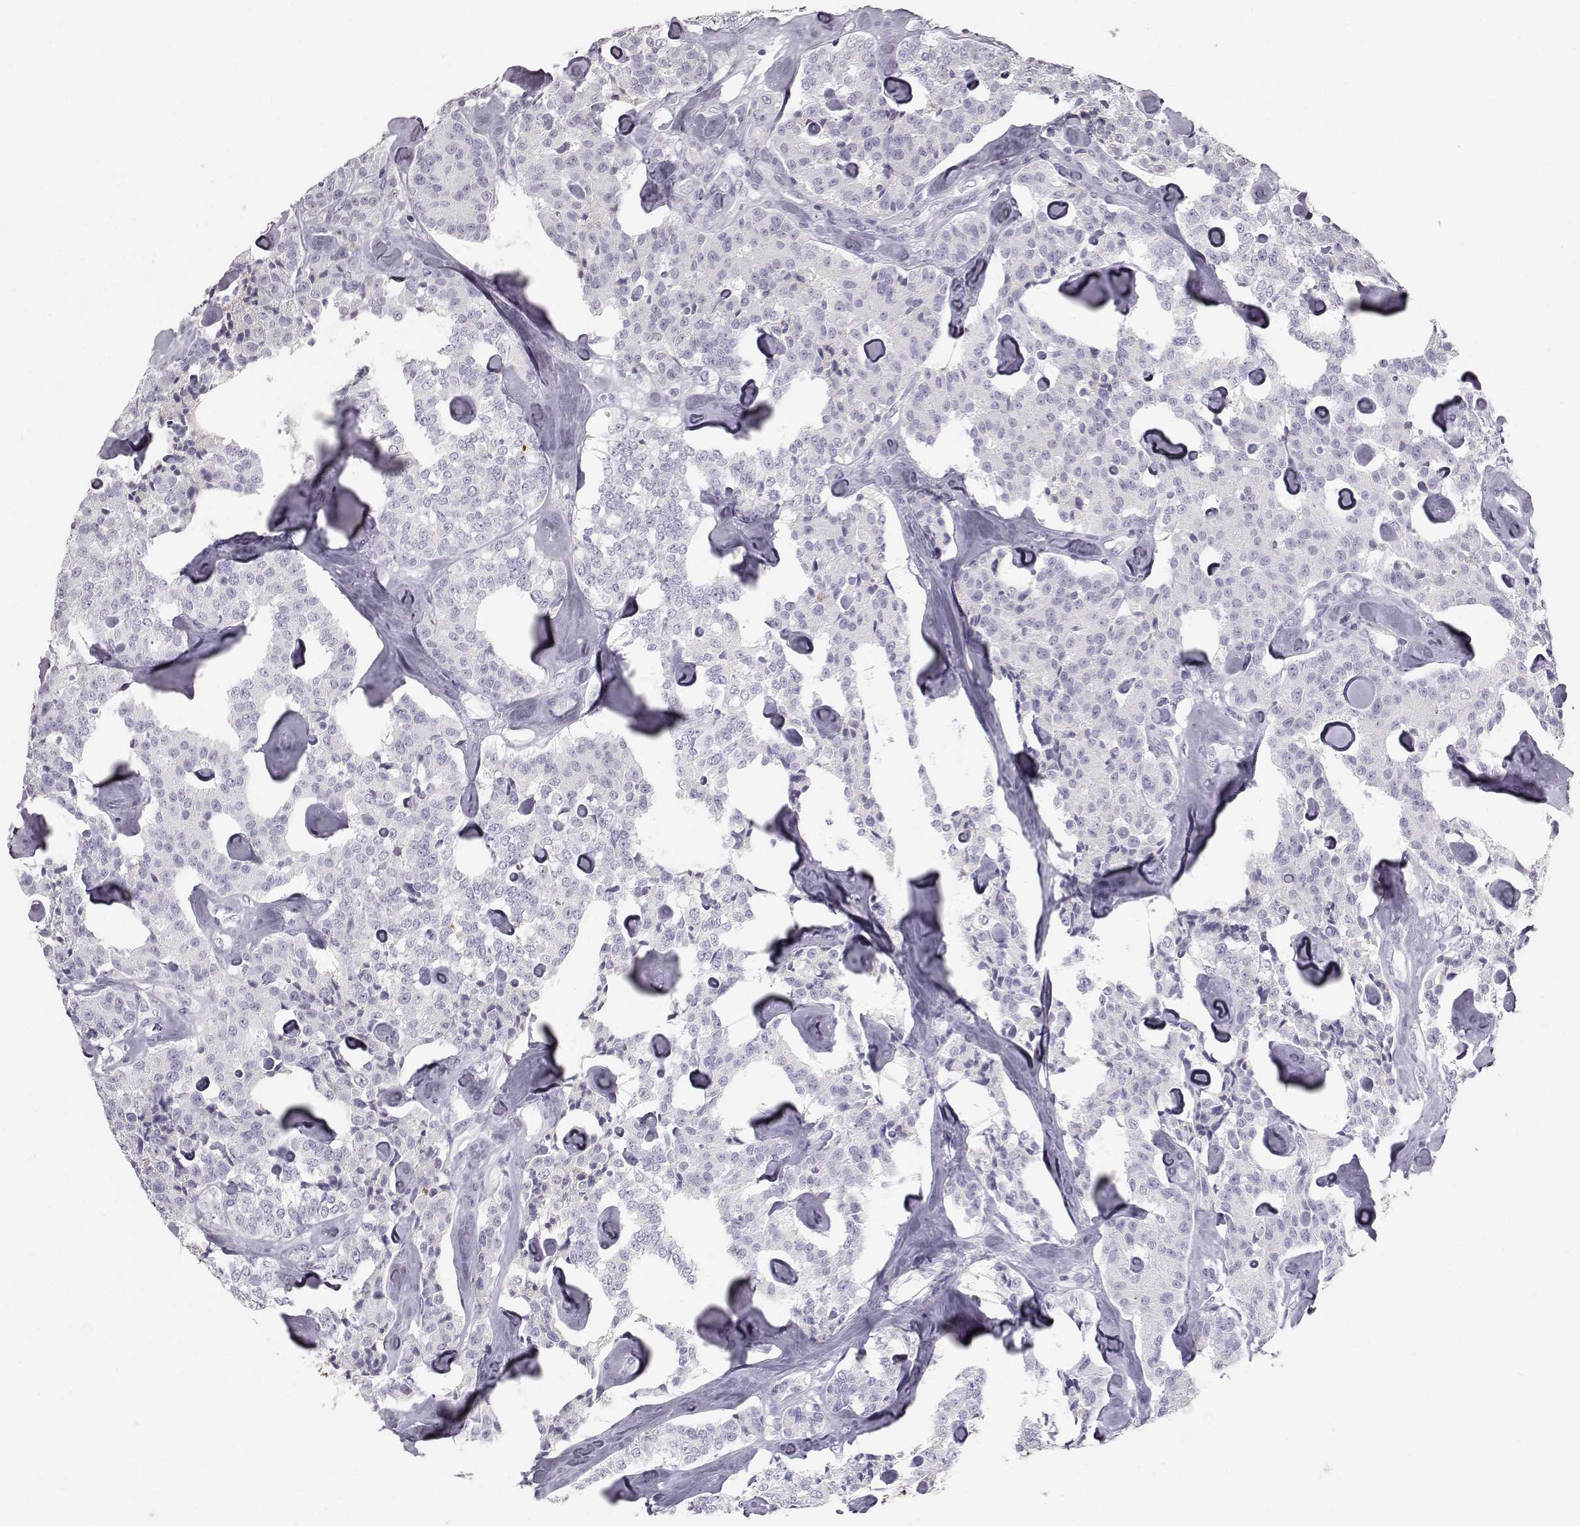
{"staining": {"intensity": "negative", "quantity": "none", "location": "none"}, "tissue": "carcinoid", "cell_type": "Tumor cells", "image_type": "cancer", "snomed": [{"axis": "morphology", "description": "Carcinoid, malignant, NOS"}, {"axis": "topography", "description": "Pancreas"}], "caption": "This is an immunohistochemistry (IHC) photomicrograph of carcinoid (malignant). There is no positivity in tumor cells.", "gene": "KRTAP16-1", "patient": {"sex": "male", "age": 41}}